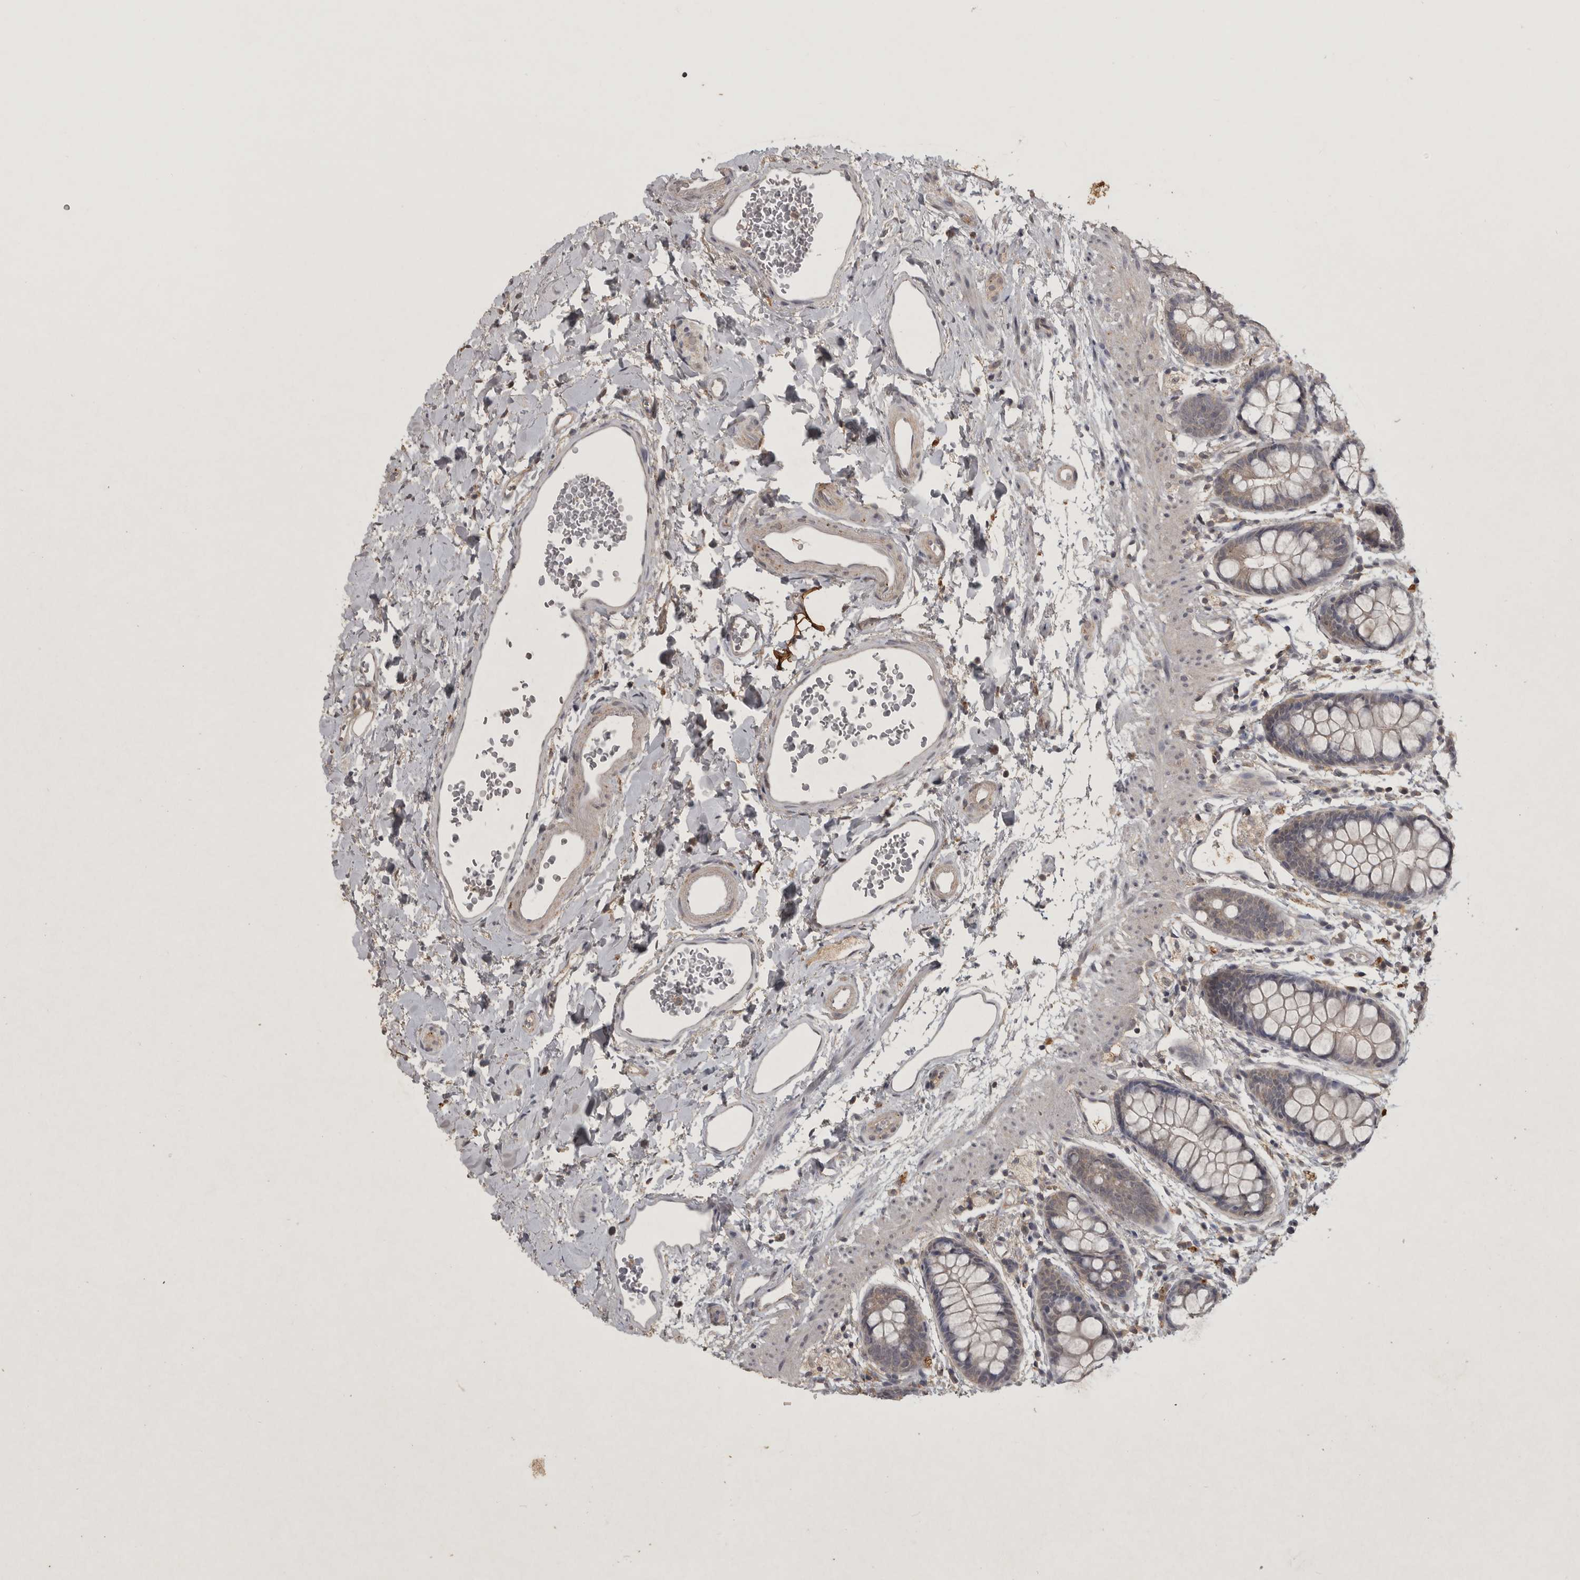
{"staining": {"intensity": "weak", "quantity": "25%-75%", "location": "cytoplasmic/membranous"}, "tissue": "rectum", "cell_type": "Glandular cells", "image_type": "normal", "snomed": [{"axis": "morphology", "description": "Normal tissue, NOS"}, {"axis": "topography", "description": "Rectum"}], "caption": "A histopathology image showing weak cytoplasmic/membranous expression in approximately 25%-75% of glandular cells in unremarkable rectum, as visualized by brown immunohistochemical staining.", "gene": "ADAMTS4", "patient": {"sex": "female", "age": 65}}